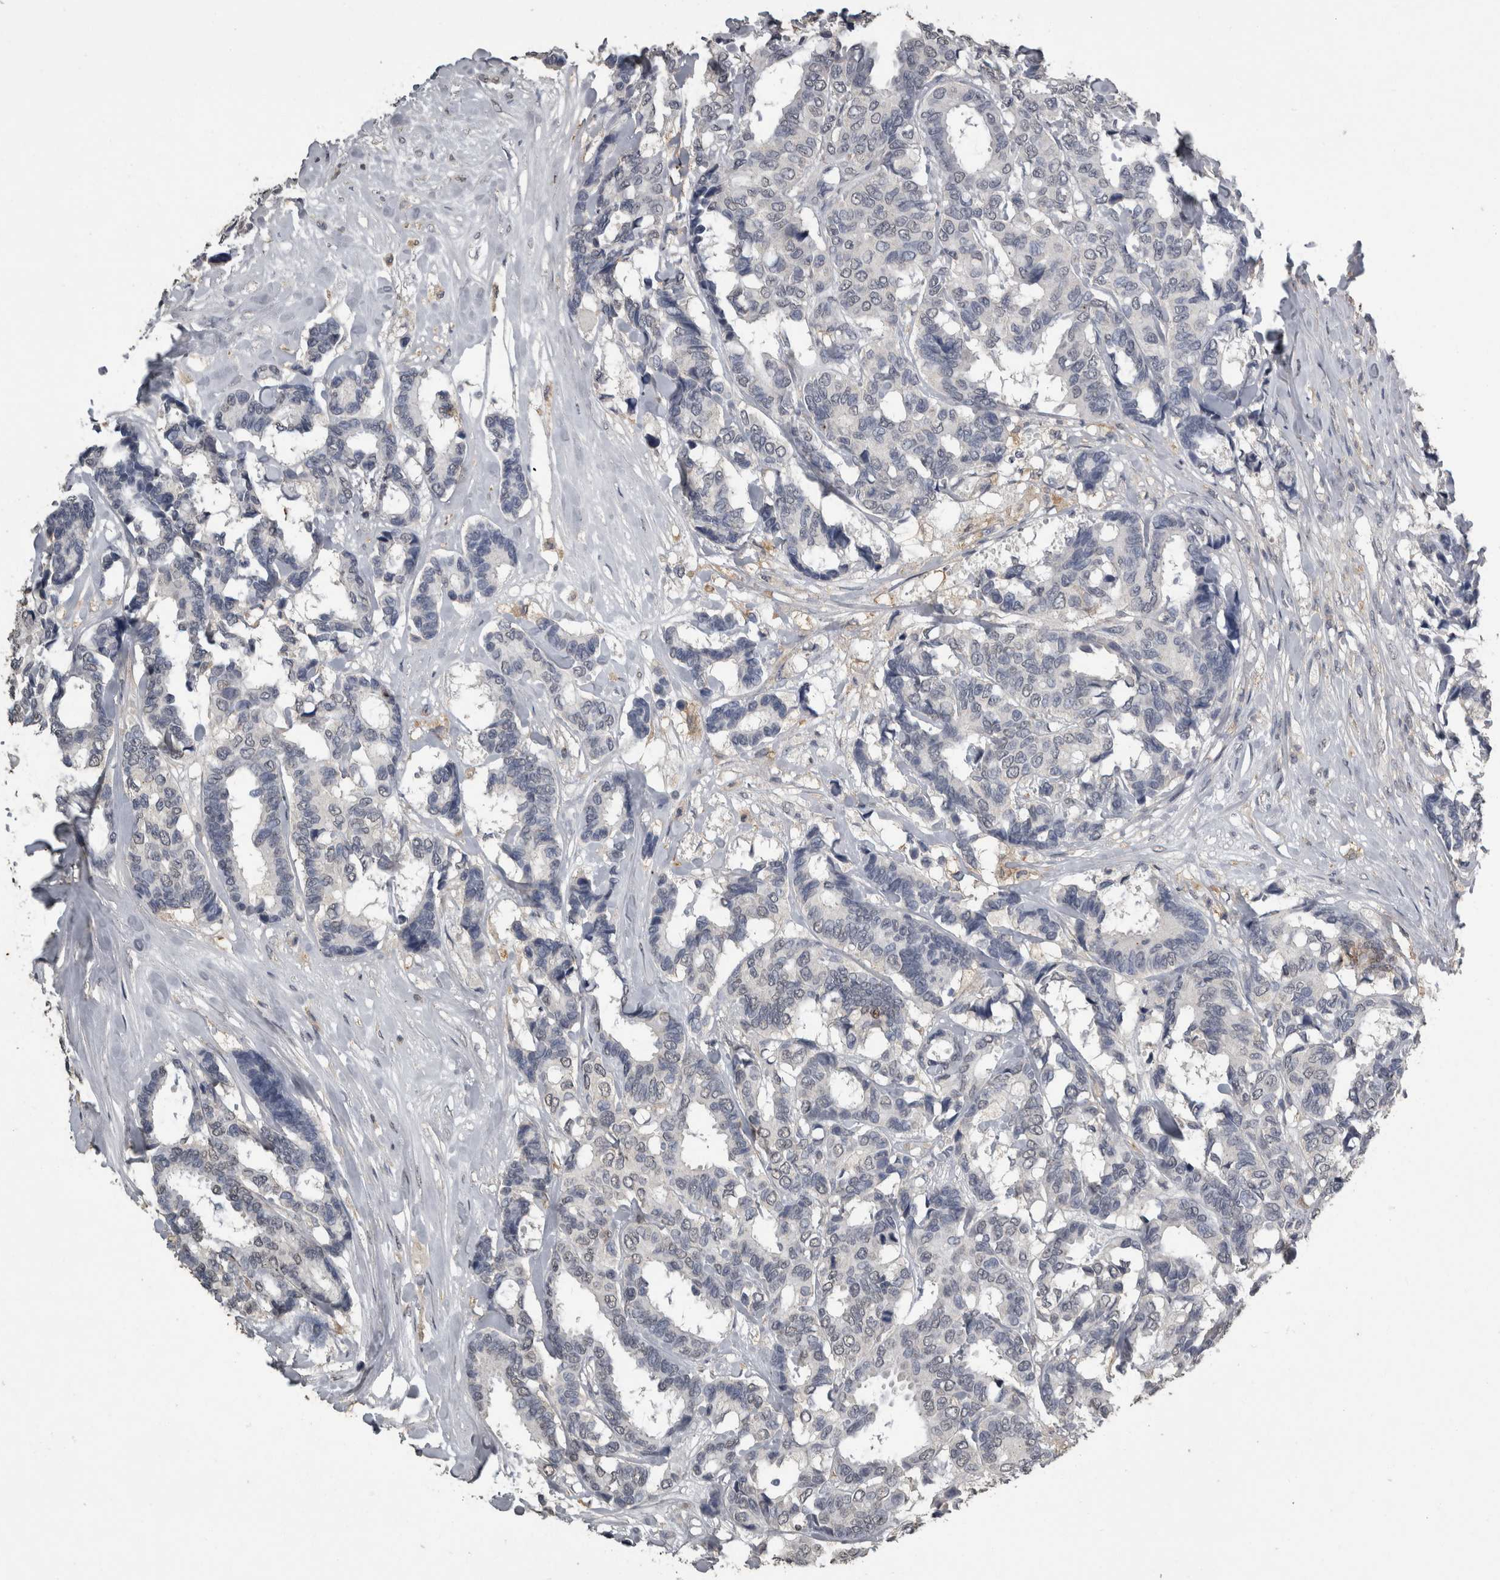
{"staining": {"intensity": "negative", "quantity": "none", "location": "none"}, "tissue": "breast cancer", "cell_type": "Tumor cells", "image_type": "cancer", "snomed": [{"axis": "morphology", "description": "Duct carcinoma"}, {"axis": "topography", "description": "Breast"}], "caption": "Tumor cells are negative for protein expression in human infiltrating ductal carcinoma (breast). (DAB (3,3'-diaminobenzidine) immunohistochemistry (IHC) visualized using brightfield microscopy, high magnification).", "gene": "PIK3AP1", "patient": {"sex": "female", "age": 87}}